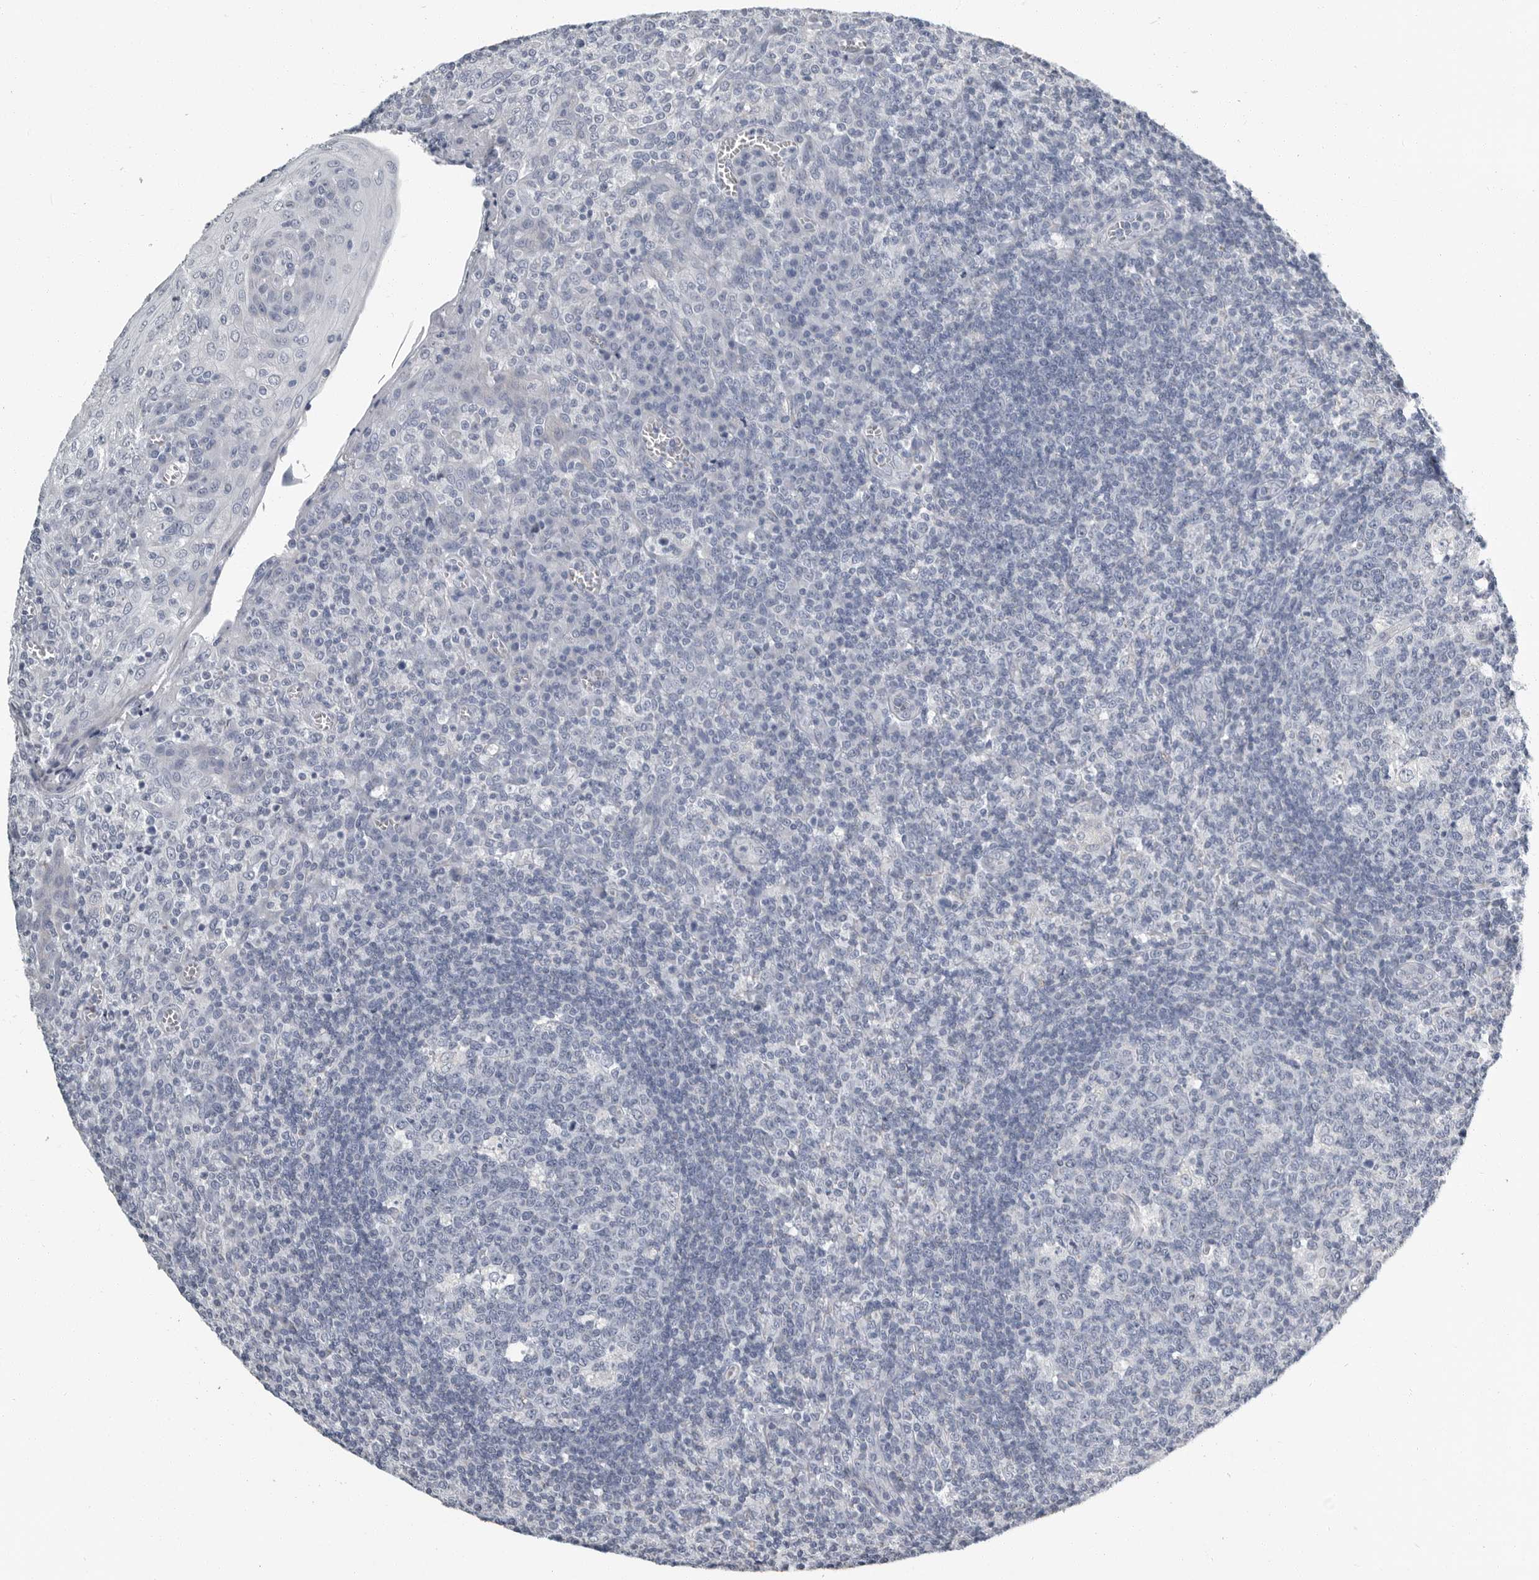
{"staining": {"intensity": "negative", "quantity": "none", "location": "none"}, "tissue": "tonsil", "cell_type": "Germinal center cells", "image_type": "normal", "snomed": [{"axis": "morphology", "description": "Normal tissue, NOS"}, {"axis": "topography", "description": "Tonsil"}], "caption": "The IHC histopathology image has no significant positivity in germinal center cells of tonsil.", "gene": "PLN", "patient": {"sex": "female", "age": 19}}